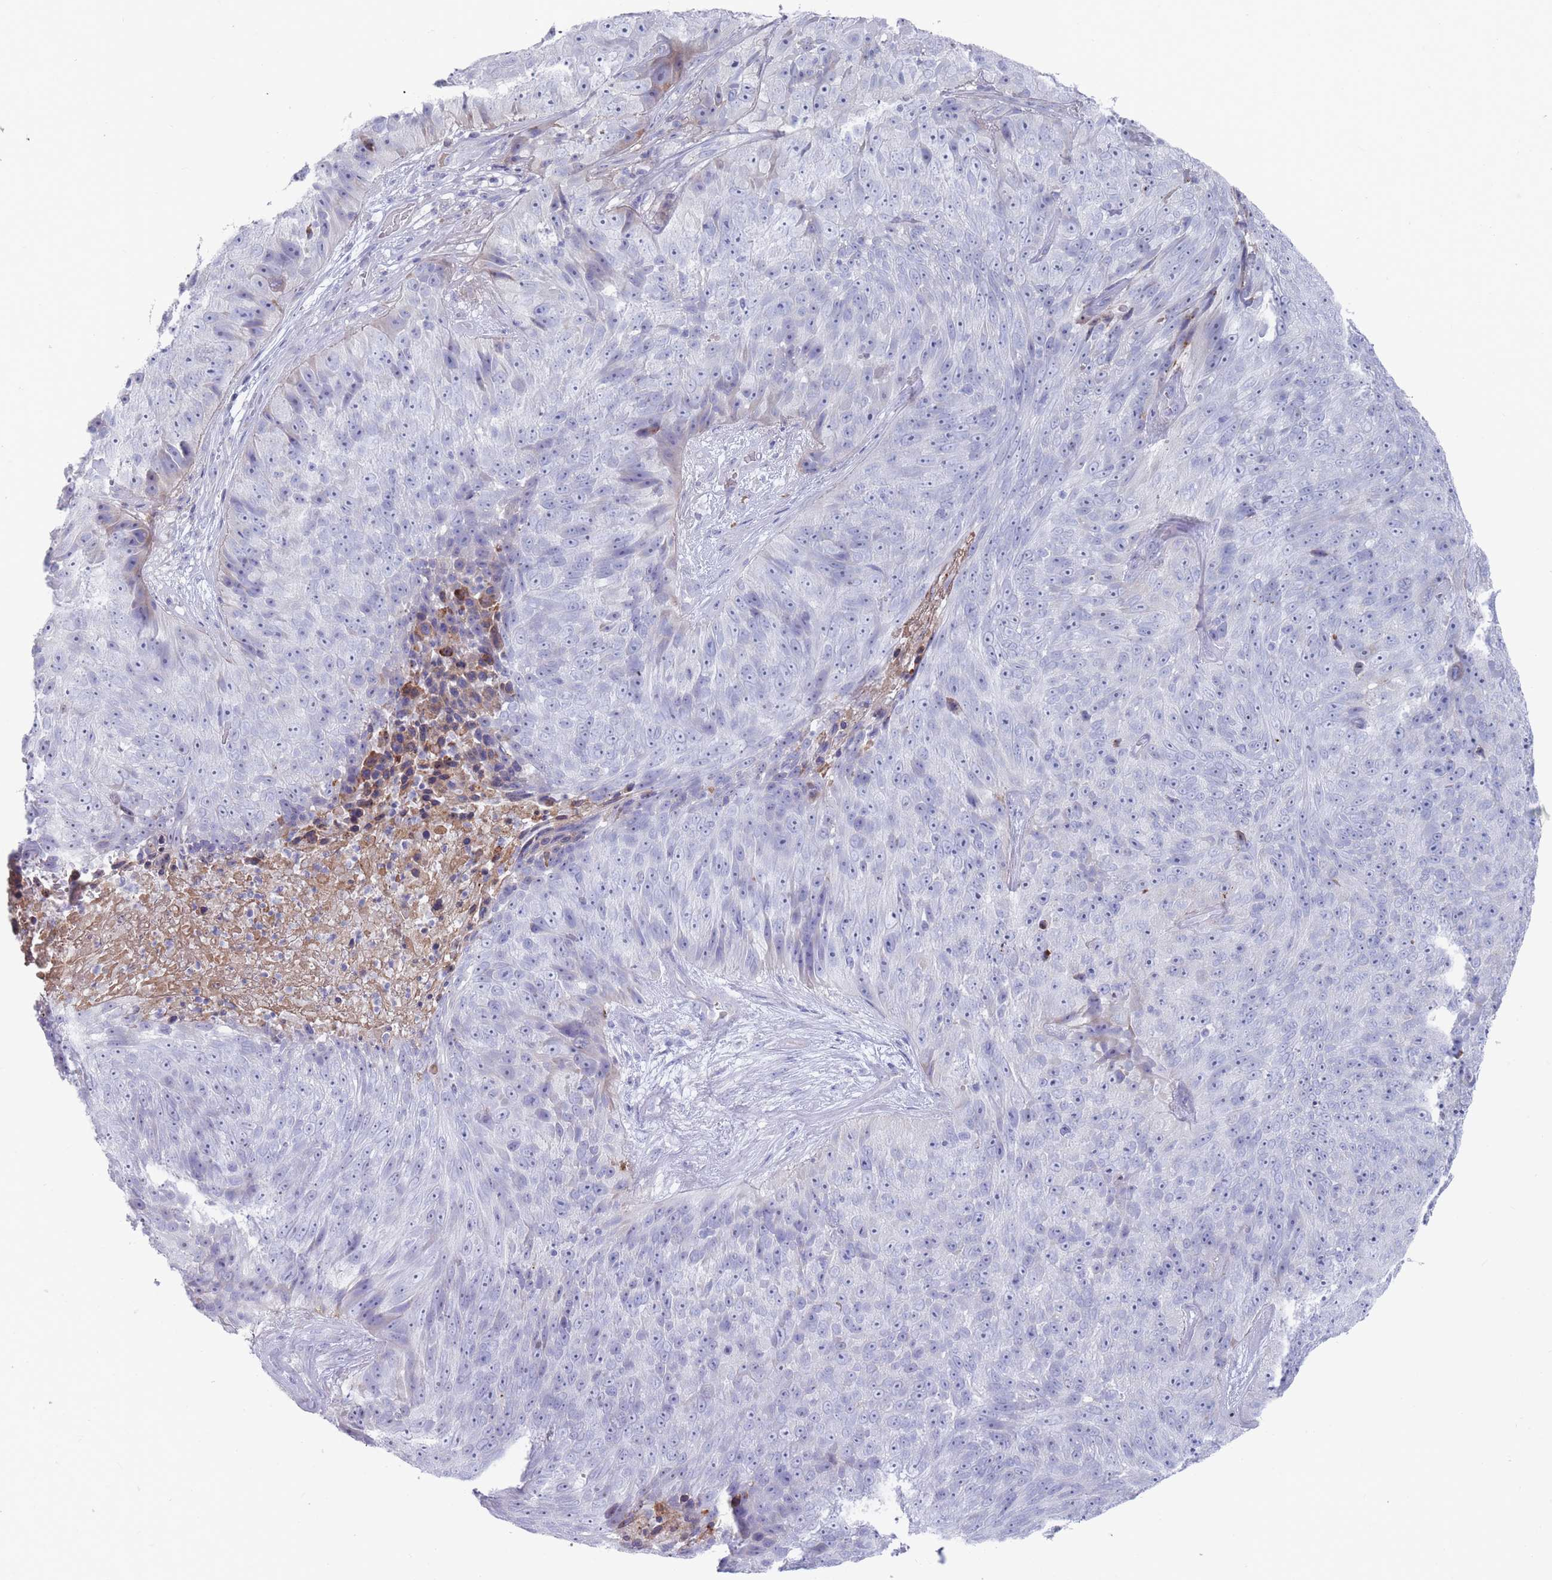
{"staining": {"intensity": "negative", "quantity": "none", "location": "none"}, "tissue": "skin cancer", "cell_type": "Tumor cells", "image_type": "cancer", "snomed": [{"axis": "morphology", "description": "Squamous cell carcinoma, NOS"}, {"axis": "topography", "description": "Skin"}], "caption": "Skin cancer (squamous cell carcinoma) was stained to show a protein in brown. There is no significant positivity in tumor cells.", "gene": "ST8SIA5", "patient": {"sex": "female", "age": 87}}